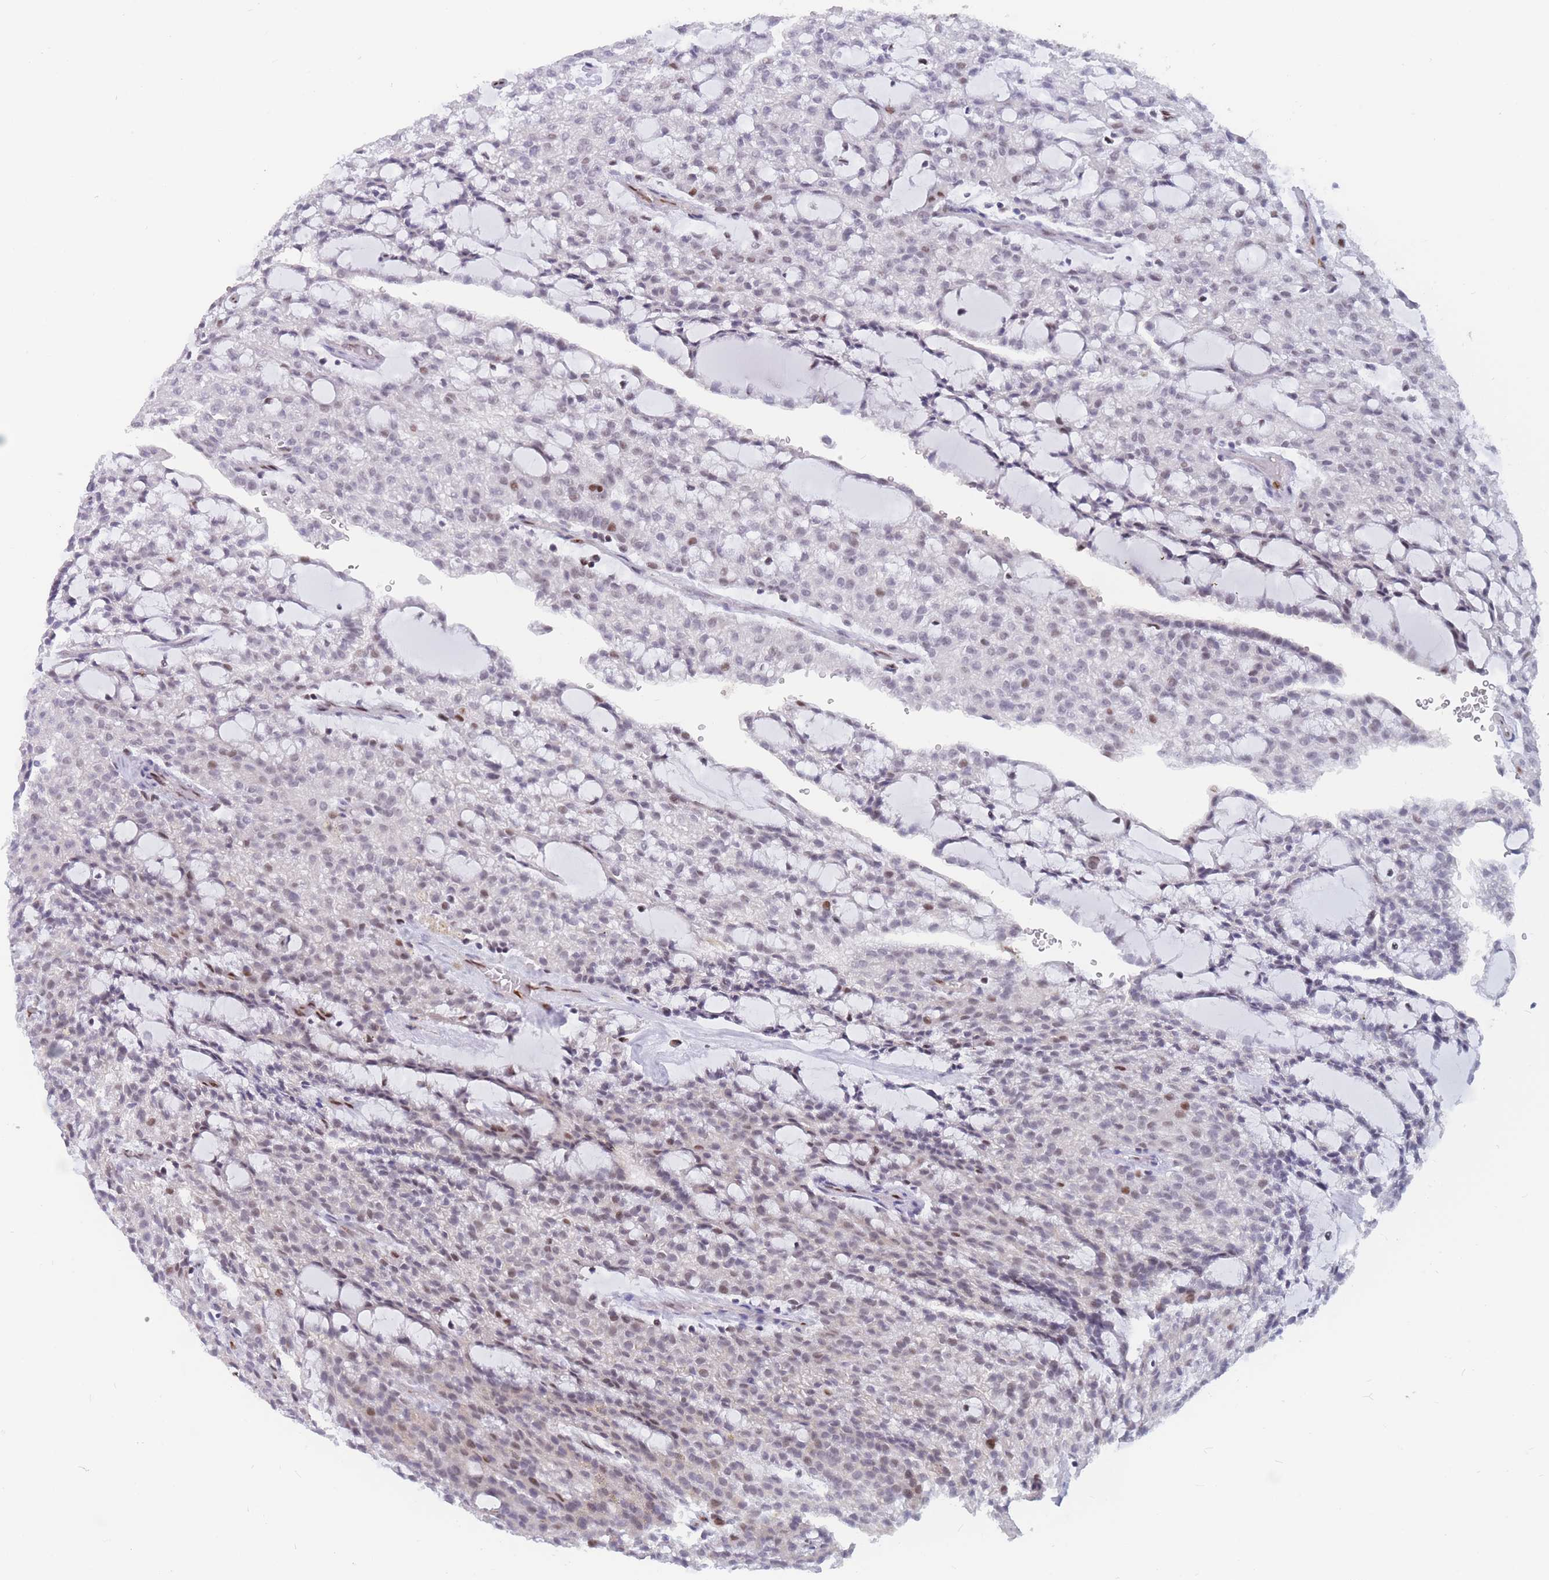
{"staining": {"intensity": "negative", "quantity": "none", "location": "none"}, "tissue": "renal cancer", "cell_type": "Tumor cells", "image_type": "cancer", "snomed": [{"axis": "morphology", "description": "Adenocarcinoma, NOS"}, {"axis": "topography", "description": "Kidney"}], "caption": "This image is of renal adenocarcinoma stained with immunohistochemistry (IHC) to label a protein in brown with the nuclei are counter-stained blue. There is no expression in tumor cells.", "gene": "NASP", "patient": {"sex": "male", "age": 63}}